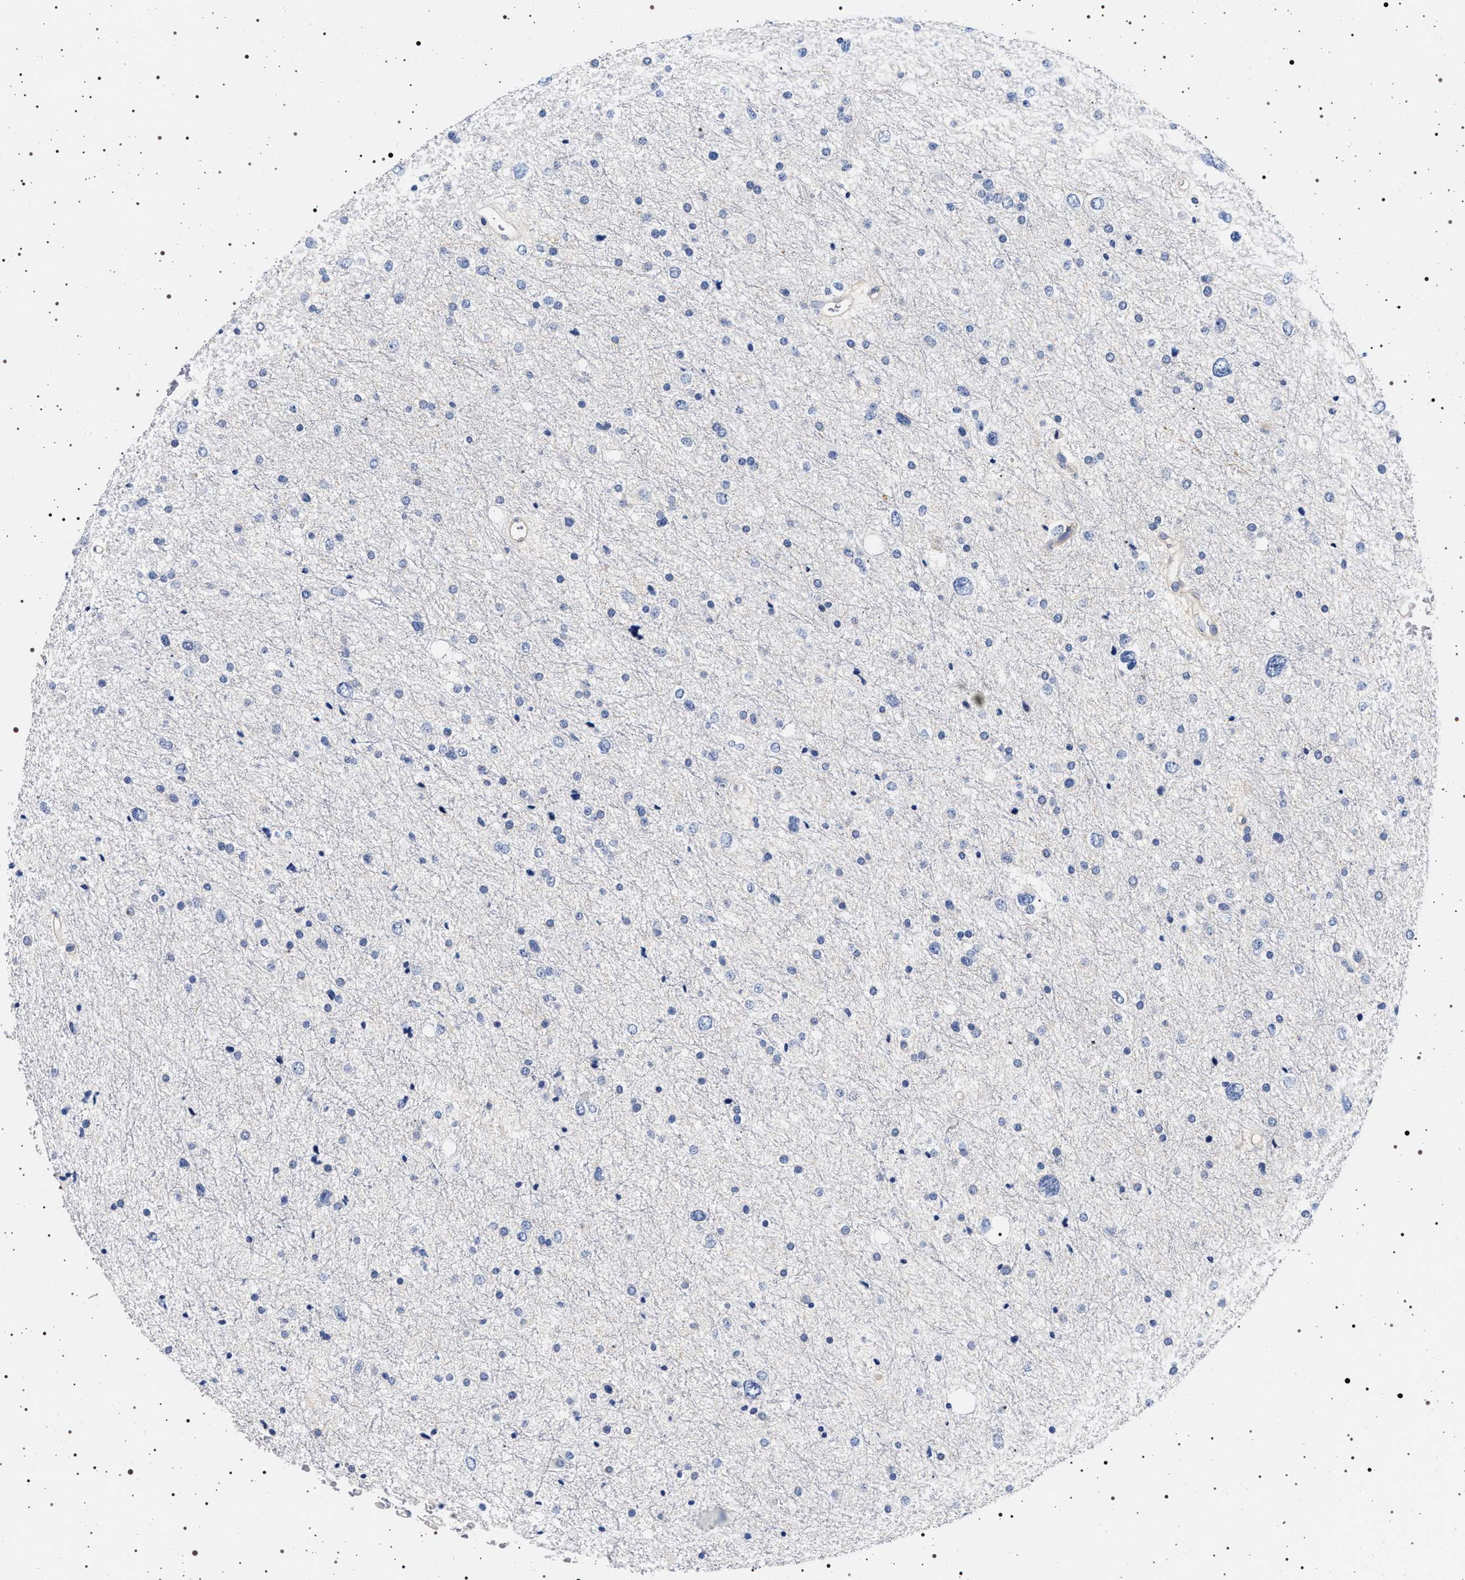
{"staining": {"intensity": "negative", "quantity": "none", "location": "none"}, "tissue": "glioma", "cell_type": "Tumor cells", "image_type": "cancer", "snomed": [{"axis": "morphology", "description": "Glioma, malignant, Low grade"}, {"axis": "topography", "description": "Brain"}], "caption": "Low-grade glioma (malignant) stained for a protein using immunohistochemistry exhibits no staining tumor cells.", "gene": "HSD17B1", "patient": {"sex": "female", "age": 37}}